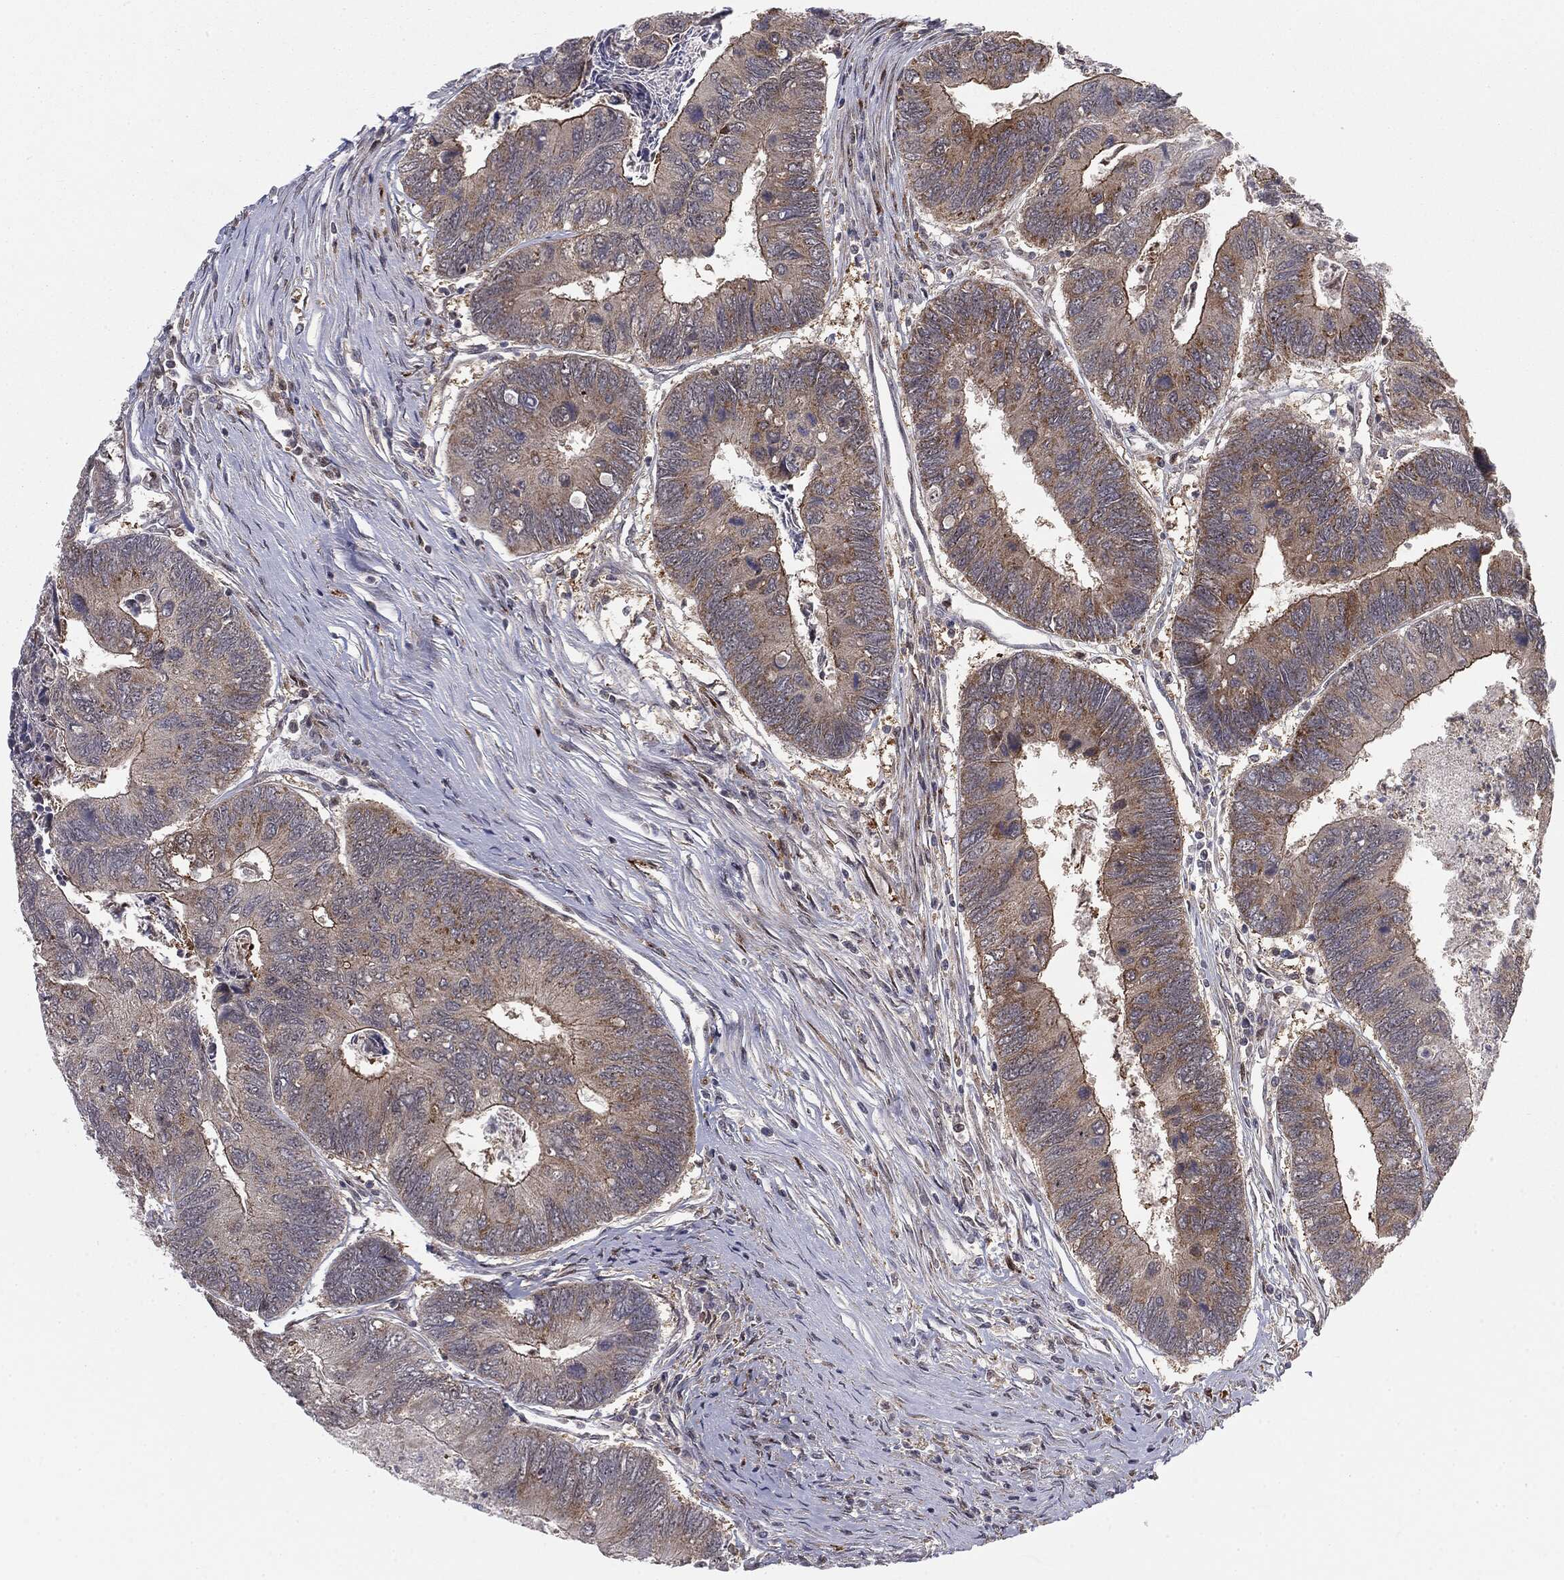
{"staining": {"intensity": "moderate", "quantity": "<25%", "location": "cytoplasmic/membranous"}, "tissue": "colorectal cancer", "cell_type": "Tumor cells", "image_type": "cancer", "snomed": [{"axis": "morphology", "description": "Adenocarcinoma, NOS"}, {"axis": "topography", "description": "Colon"}], "caption": "Human colorectal adenocarcinoma stained with a protein marker exhibits moderate staining in tumor cells.", "gene": "PTEN", "patient": {"sex": "female", "age": 67}}